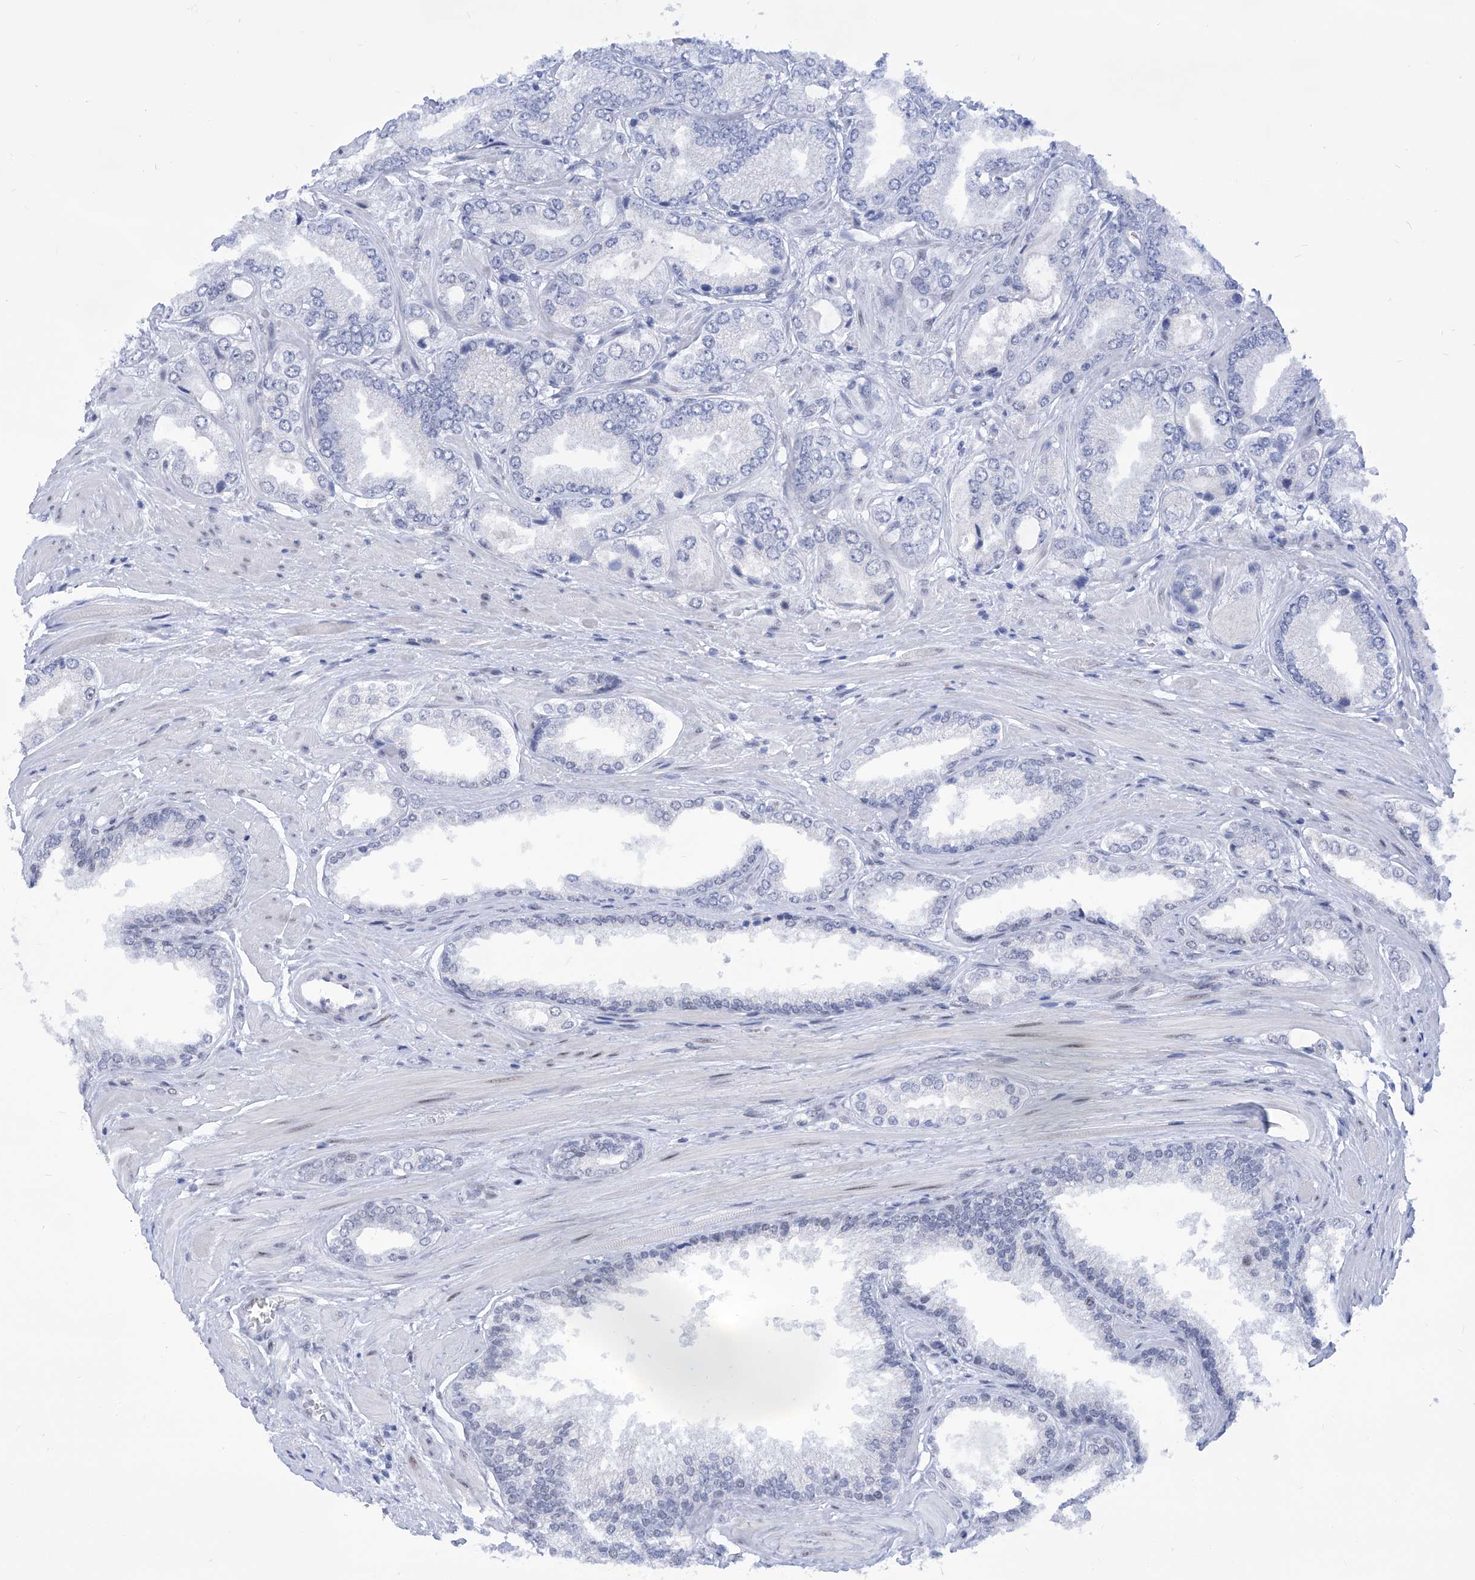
{"staining": {"intensity": "negative", "quantity": "none", "location": "none"}, "tissue": "prostate cancer", "cell_type": "Tumor cells", "image_type": "cancer", "snomed": [{"axis": "morphology", "description": "Adenocarcinoma, Low grade"}, {"axis": "topography", "description": "Prostate"}], "caption": "There is no significant staining in tumor cells of prostate low-grade adenocarcinoma. (Immunohistochemistry, brightfield microscopy, high magnification).", "gene": "SART1", "patient": {"sex": "male", "age": 62}}